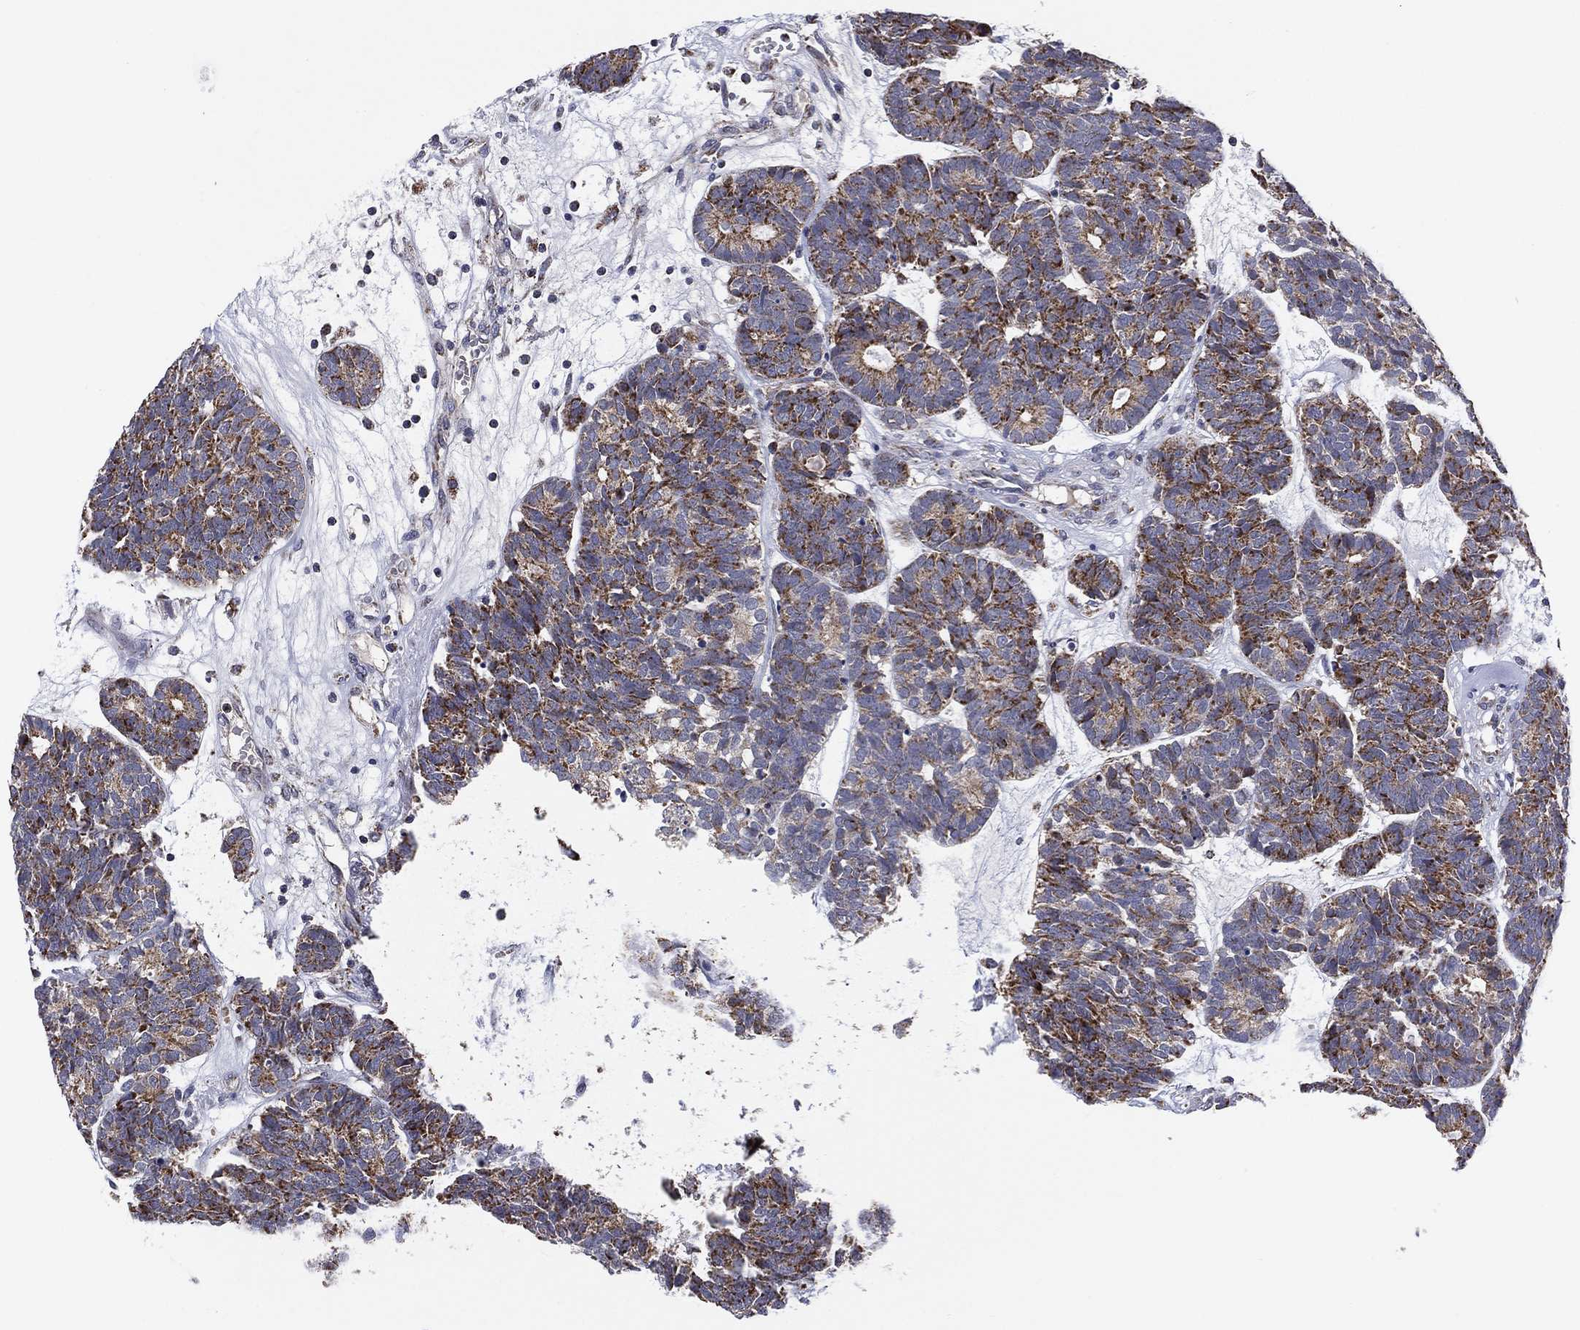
{"staining": {"intensity": "strong", "quantity": "<25%", "location": "cytoplasmic/membranous"}, "tissue": "head and neck cancer", "cell_type": "Tumor cells", "image_type": "cancer", "snomed": [{"axis": "morphology", "description": "Adenocarcinoma, NOS"}, {"axis": "topography", "description": "Head-Neck"}], "caption": "Immunohistochemistry staining of head and neck cancer, which displays medium levels of strong cytoplasmic/membranous expression in approximately <25% of tumor cells indicating strong cytoplasmic/membranous protein positivity. The staining was performed using DAB (3,3'-diaminobenzidine) (brown) for protein detection and nuclei were counterstained in hematoxylin (blue).", "gene": "PPP2R5A", "patient": {"sex": "female", "age": 81}}